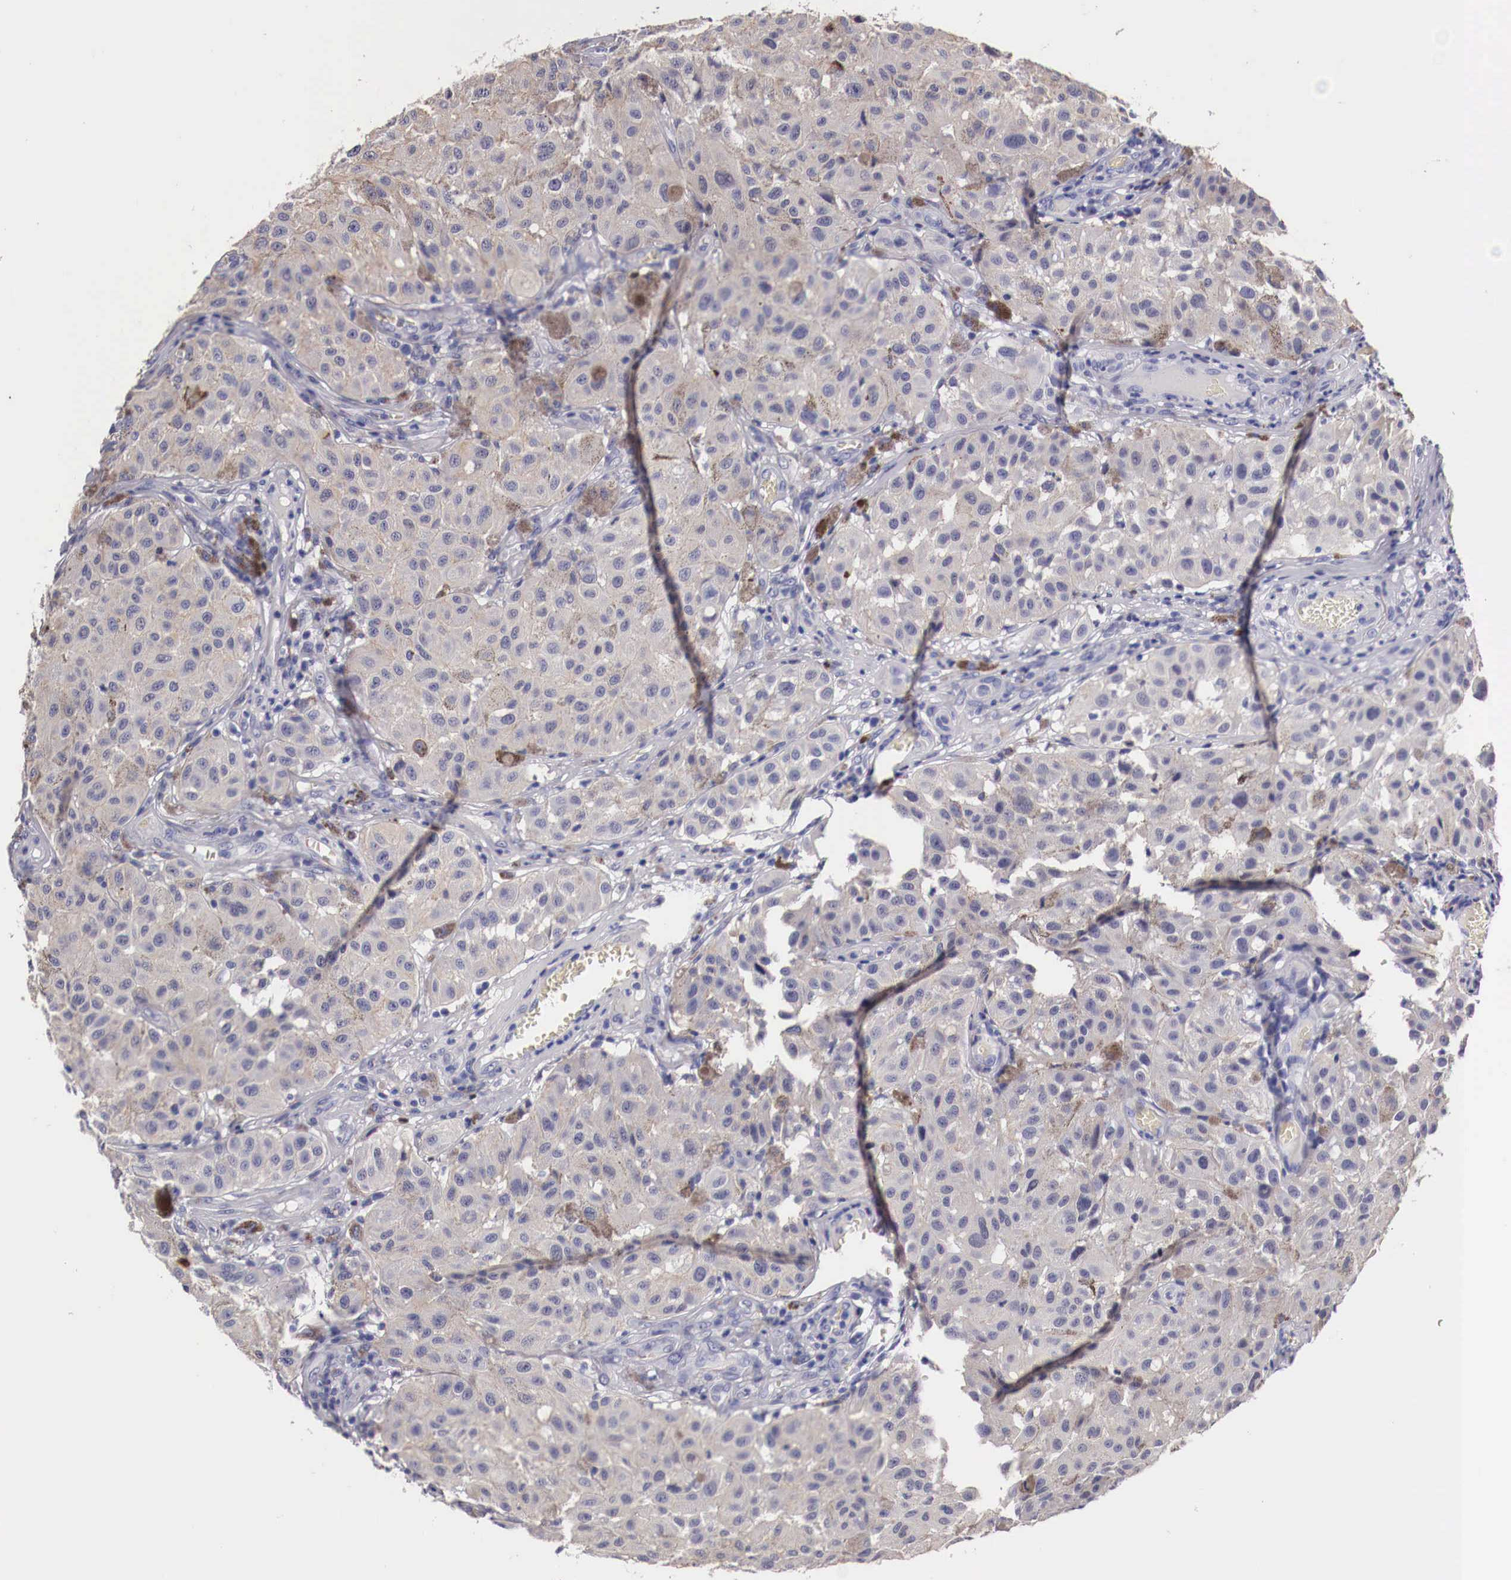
{"staining": {"intensity": "negative", "quantity": "none", "location": "none"}, "tissue": "melanoma", "cell_type": "Tumor cells", "image_type": "cancer", "snomed": [{"axis": "morphology", "description": "Malignant melanoma, NOS"}, {"axis": "topography", "description": "Skin"}], "caption": "Immunohistochemistry (IHC) photomicrograph of human malignant melanoma stained for a protein (brown), which exhibits no staining in tumor cells. The staining is performed using DAB brown chromogen with nuclei counter-stained in using hematoxylin.", "gene": "PITPNA", "patient": {"sex": "female", "age": 64}}